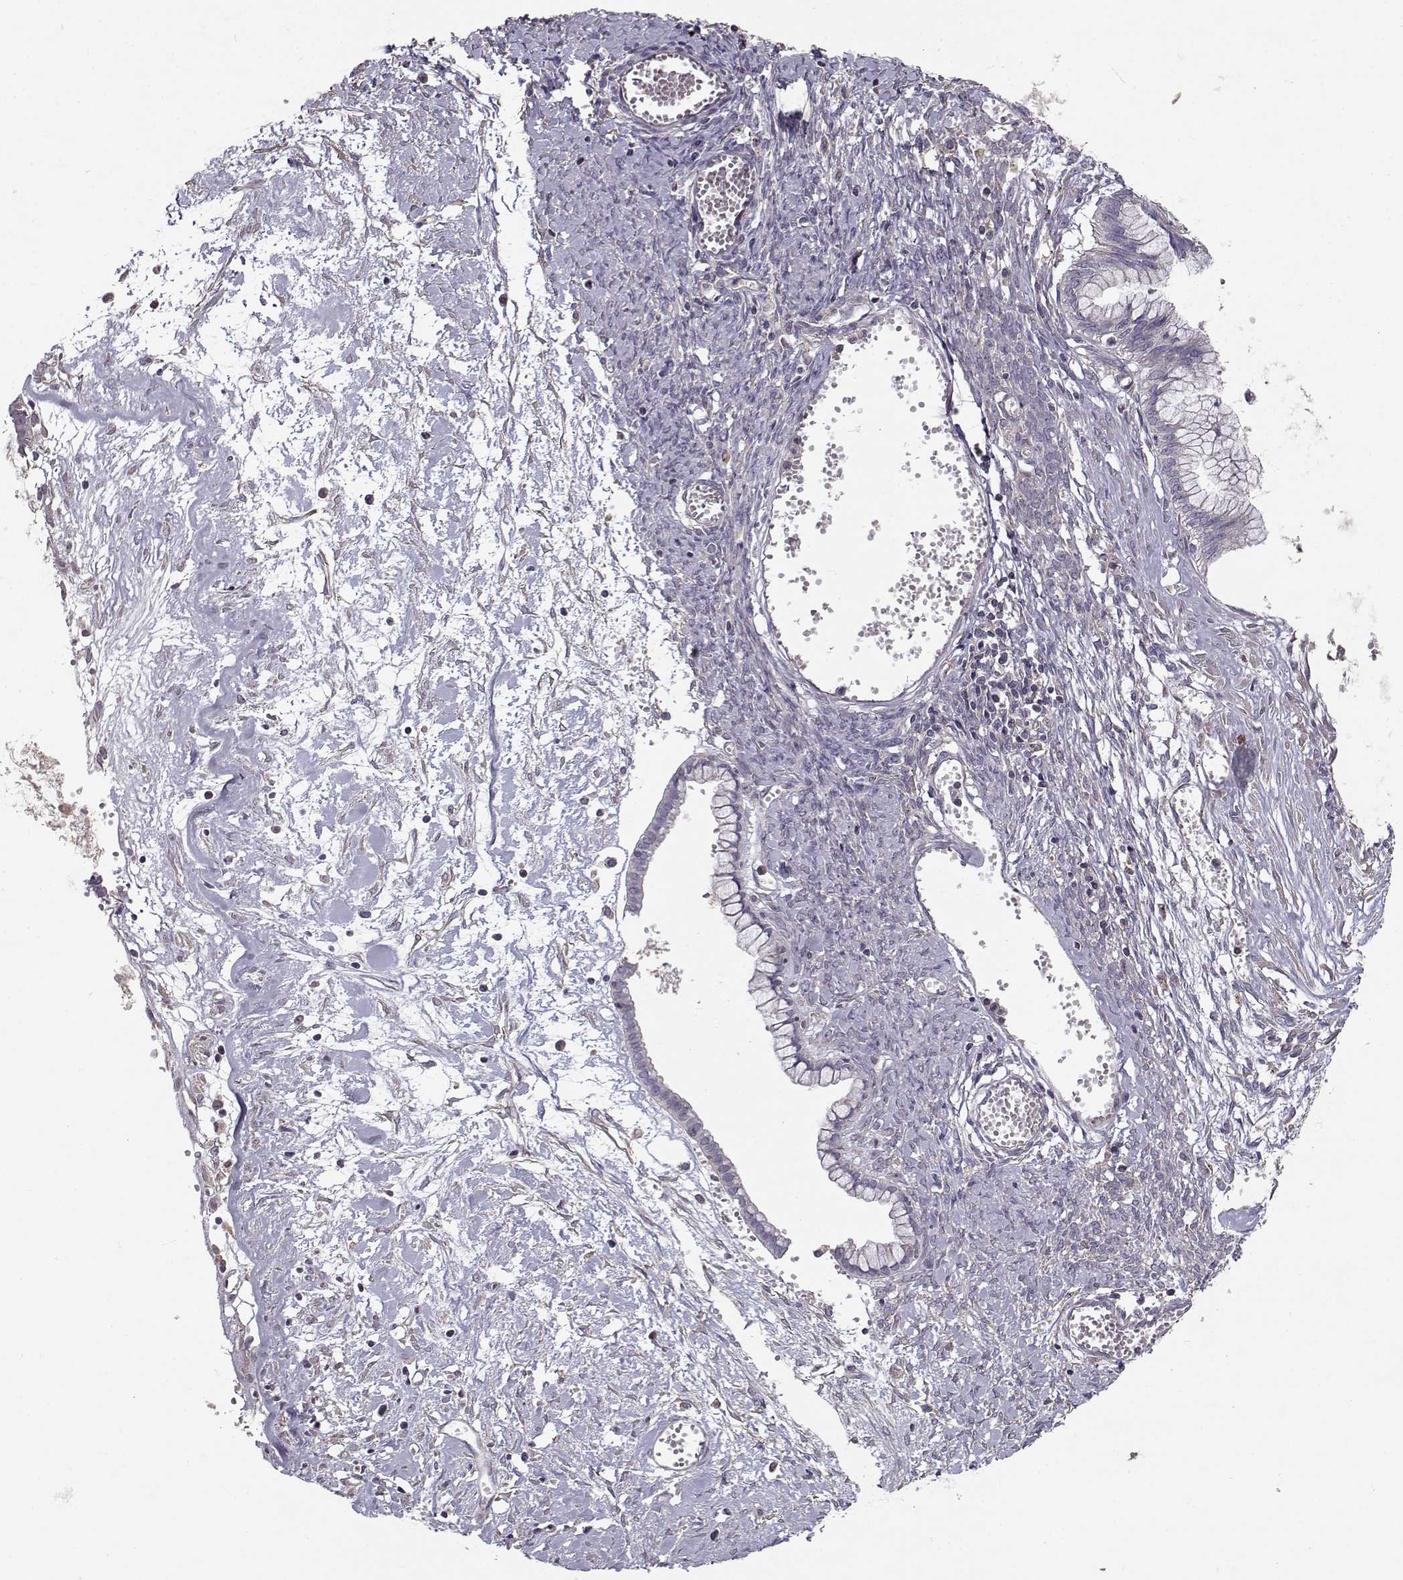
{"staining": {"intensity": "negative", "quantity": "none", "location": "none"}, "tissue": "ovarian cancer", "cell_type": "Tumor cells", "image_type": "cancer", "snomed": [{"axis": "morphology", "description": "Cystadenocarcinoma, mucinous, NOS"}, {"axis": "topography", "description": "Ovary"}], "caption": "An immunohistochemistry micrograph of ovarian cancer is shown. There is no staining in tumor cells of ovarian cancer. The staining was performed using DAB to visualize the protein expression in brown, while the nuclei were stained in blue with hematoxylin (Magnification: 20x).", "gene": "ENTPD8", "patient": {"sex": "female", "age": 67}}